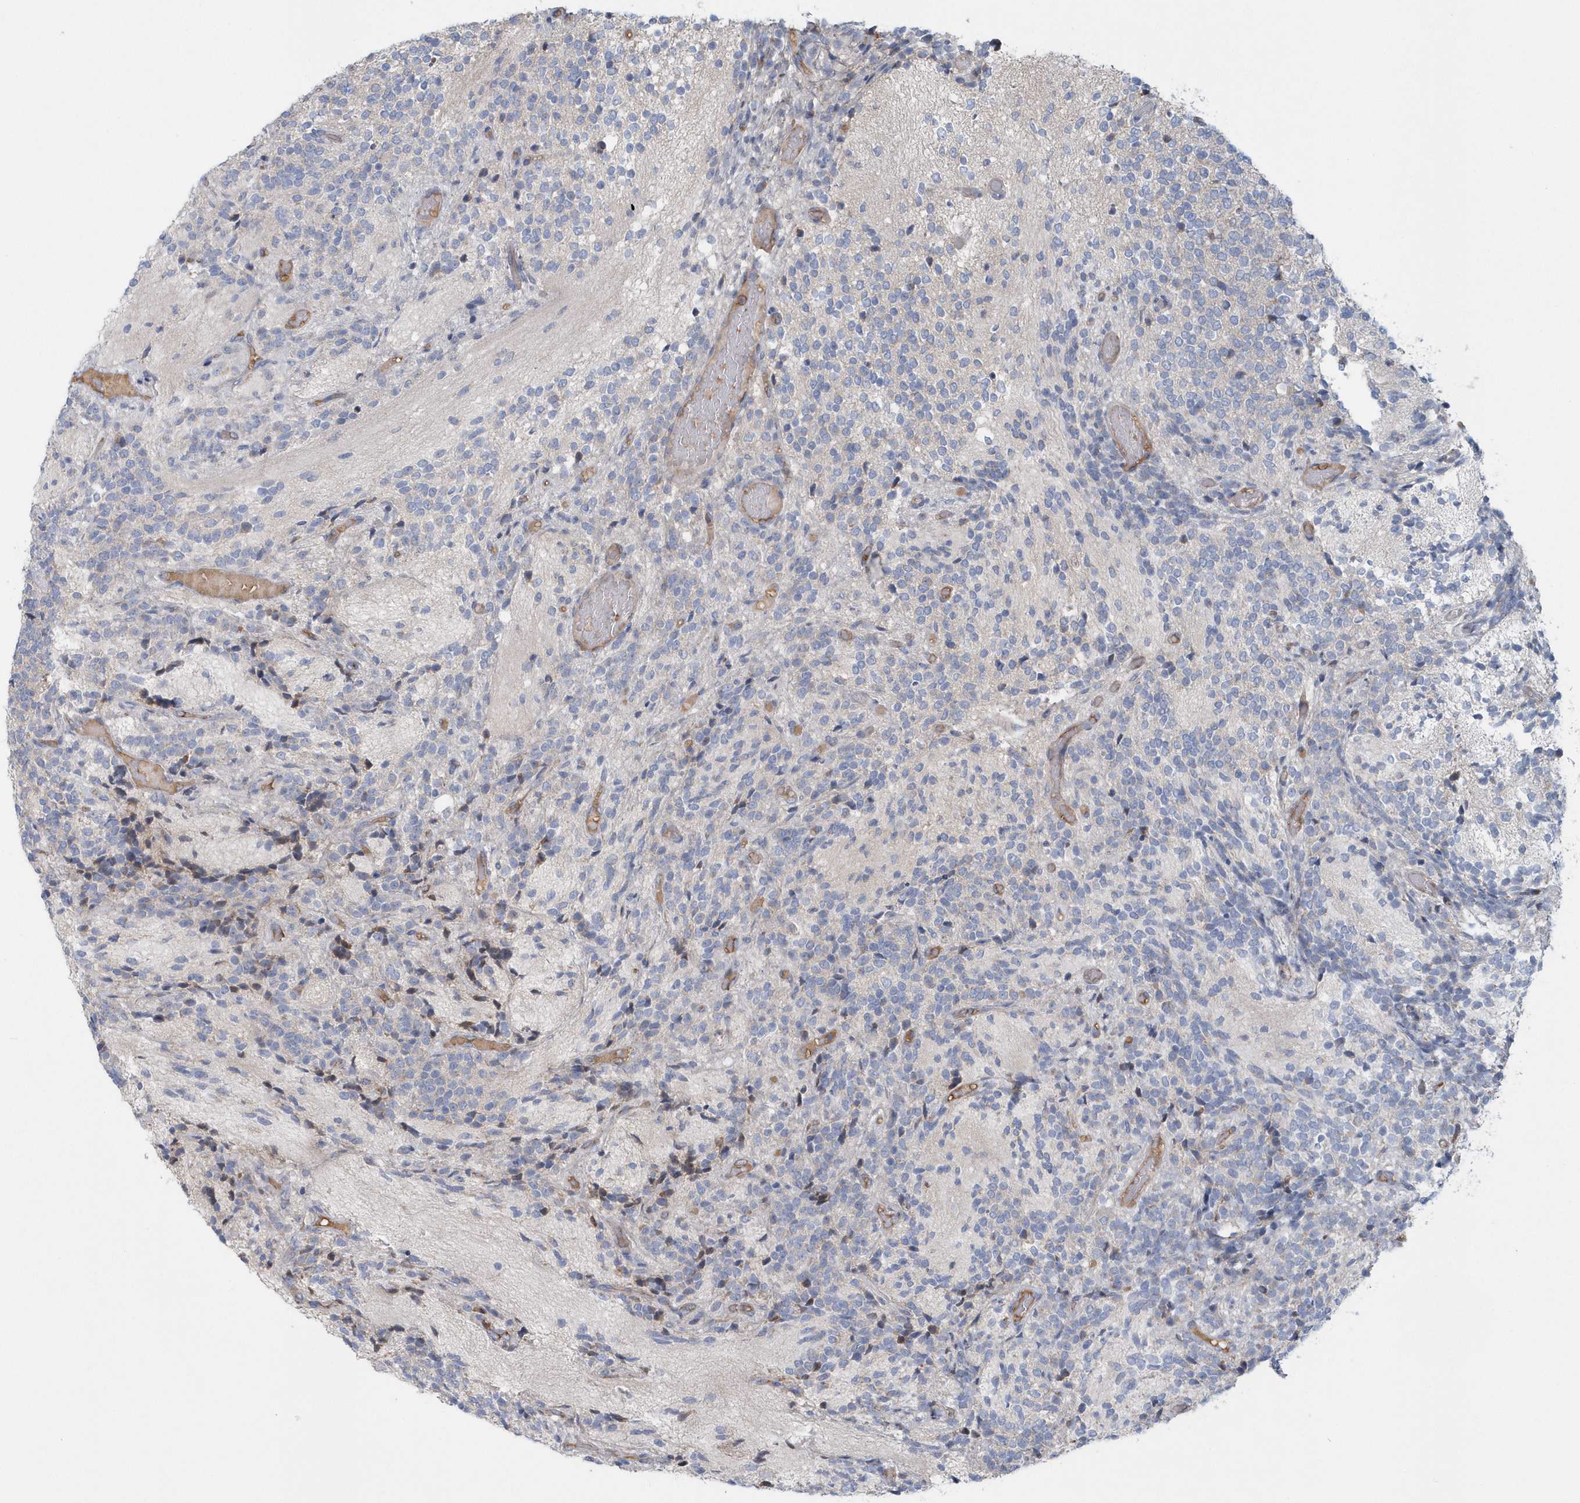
{"staining": {"intensity": "negative", "quantity": "none", "location": "none"}, "tissue": "glioma", "cell_type": "Tumor cells", "image_type": "cancer", "snomed": [{"axis": "morphology", "description": "Glioma, malignant, Low grade"}, {"axis": "topography", "description": "Brain"}], "caption": "High power microscopy photomicrograph of an immunohistochemistry histopathology image of glioma, revealing no significant expression in tumor cells.", "gene": "SPATA18", "patient": {"sex": "female", "age": 1}}